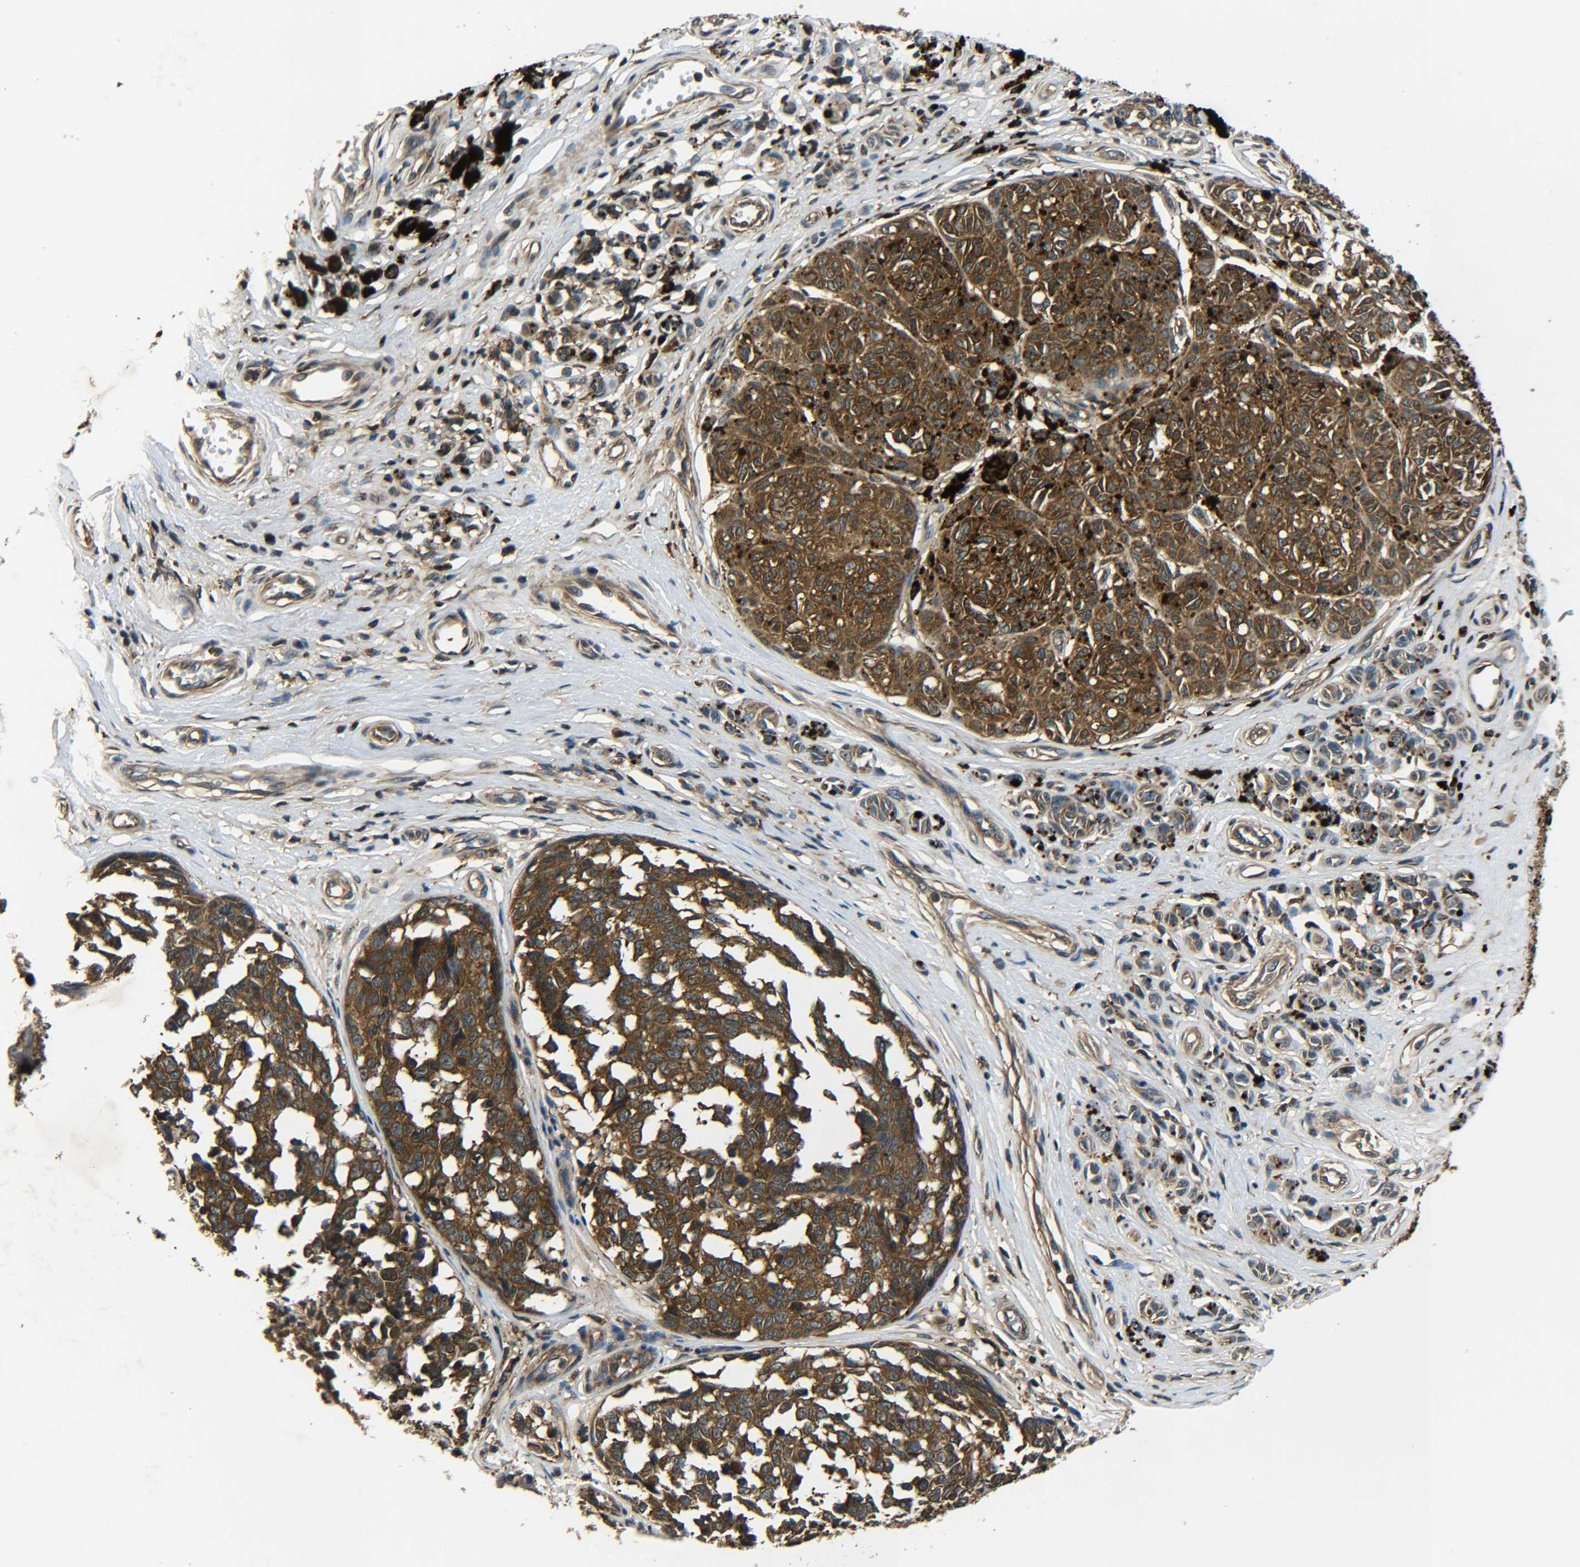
{"staining": {"intensity": "strong", "quantity": ">75%", "location": "cytoplasmic/membranous"}, "tissue": "melanoma", "cell_type": "Tumor cells", "image_type": "cancer", "snomed": [{"axis": "morphology", "description": "Malignant melanoma, NOS"}, {"axis": "topography", "description": "Skin"}], "caption": "Immunohistochemistry of human malignant melanoma exhibits high levels of strong cytoplasmic/membranous expression in about >75% of tumor cells.", "gene": "PREB", "patient": {"sex": "female", "age": 64}}